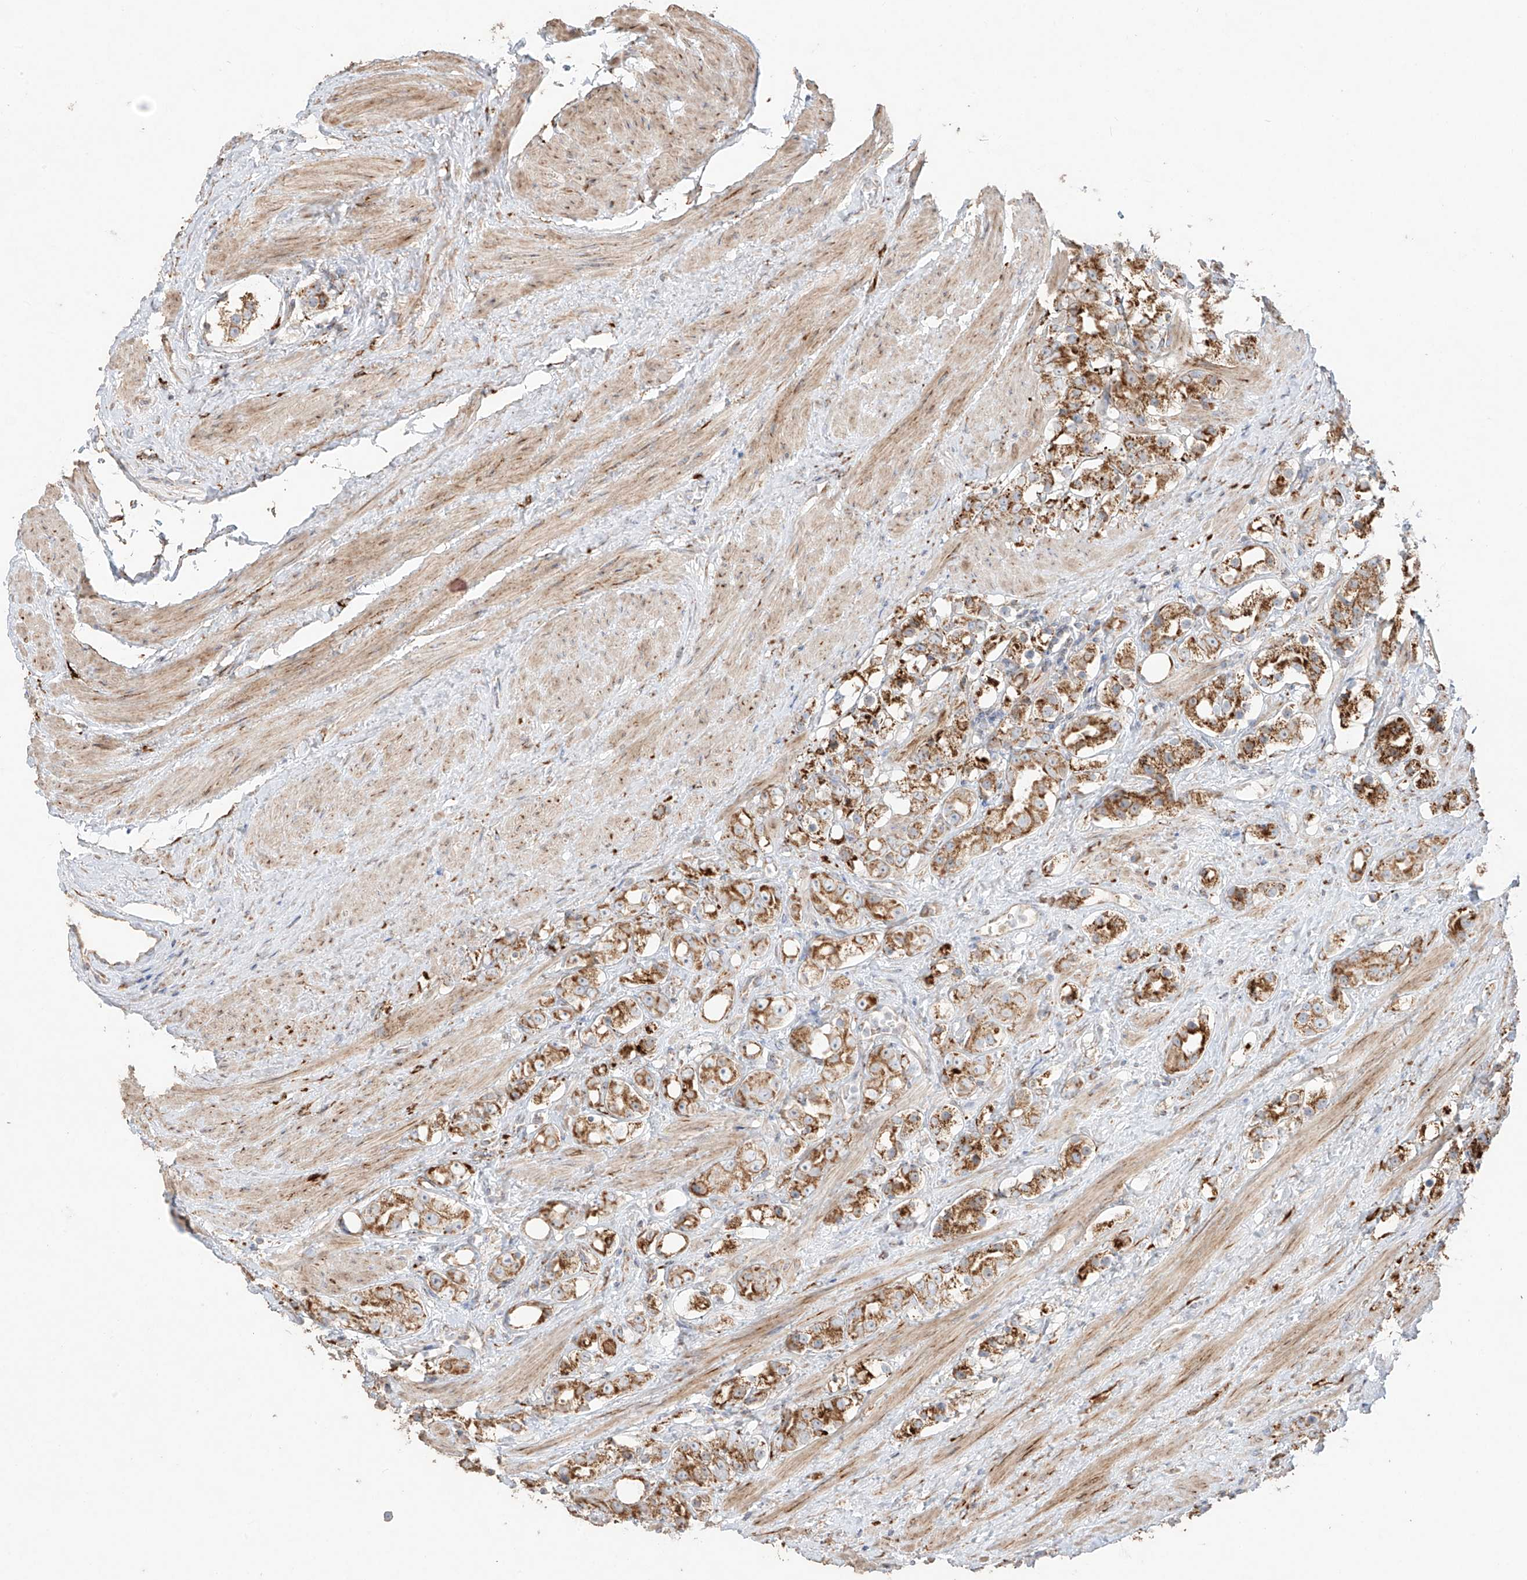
{"staining": {"intensity": "moderate", "quantity": ">75%", "location": "cytoplasmic/membranous"}, "tissue": "prostate cancer", "cell_type": "Tumor cells", "image_type": "cancer", "snomed": [{"axis": "morphology", "description": "Adenocarcinoma, NOS"}, {"axis": "topography", "description": "Prostate"}], "caption": "Prostate cancer stained with IHC displays moderate cytoplasmic/membranous positivity in about >75% of tumor cells. The protein is shown in brown color, while the nuclei are stained blue.", "gene": "COLGALT2", "patient": {"sex": "male", "age": 79}}